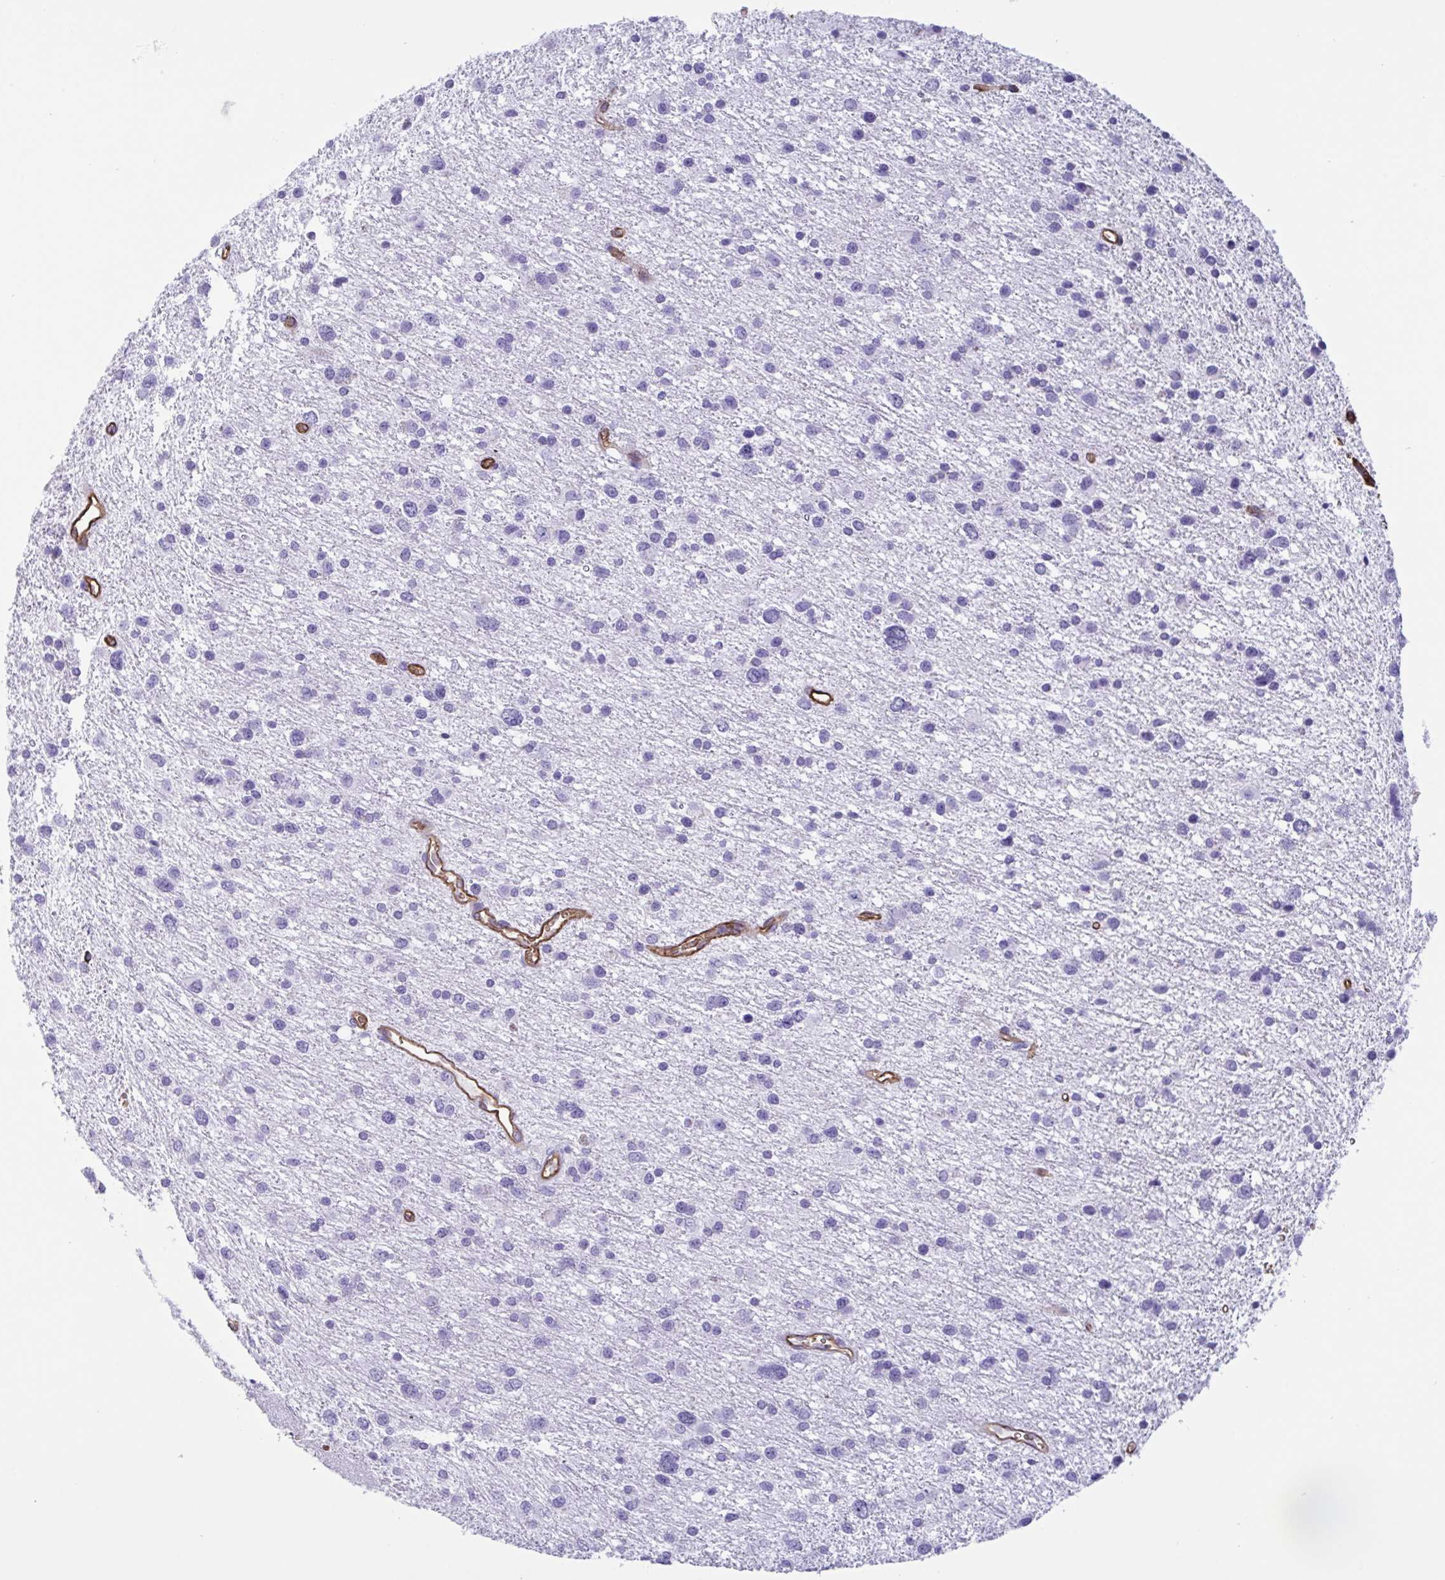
{"staining": {"intensity": "negative", "quantity": "none", "location": "none"}, "tissue": "glioma", "cell_type": "Tumor cells", "image_type": "cancer", "snomed": [{"axis": "morphology", "description": "Glioma, malignant, Low grade"}, {"axis": "topography", "description": "Brain"}], "caption": "Image shows no significant protein expression in tumor cells of low-grade glioma (malignant).", "gene": "SLC2A1", "patient": {"sex": "female", "age": 55}}